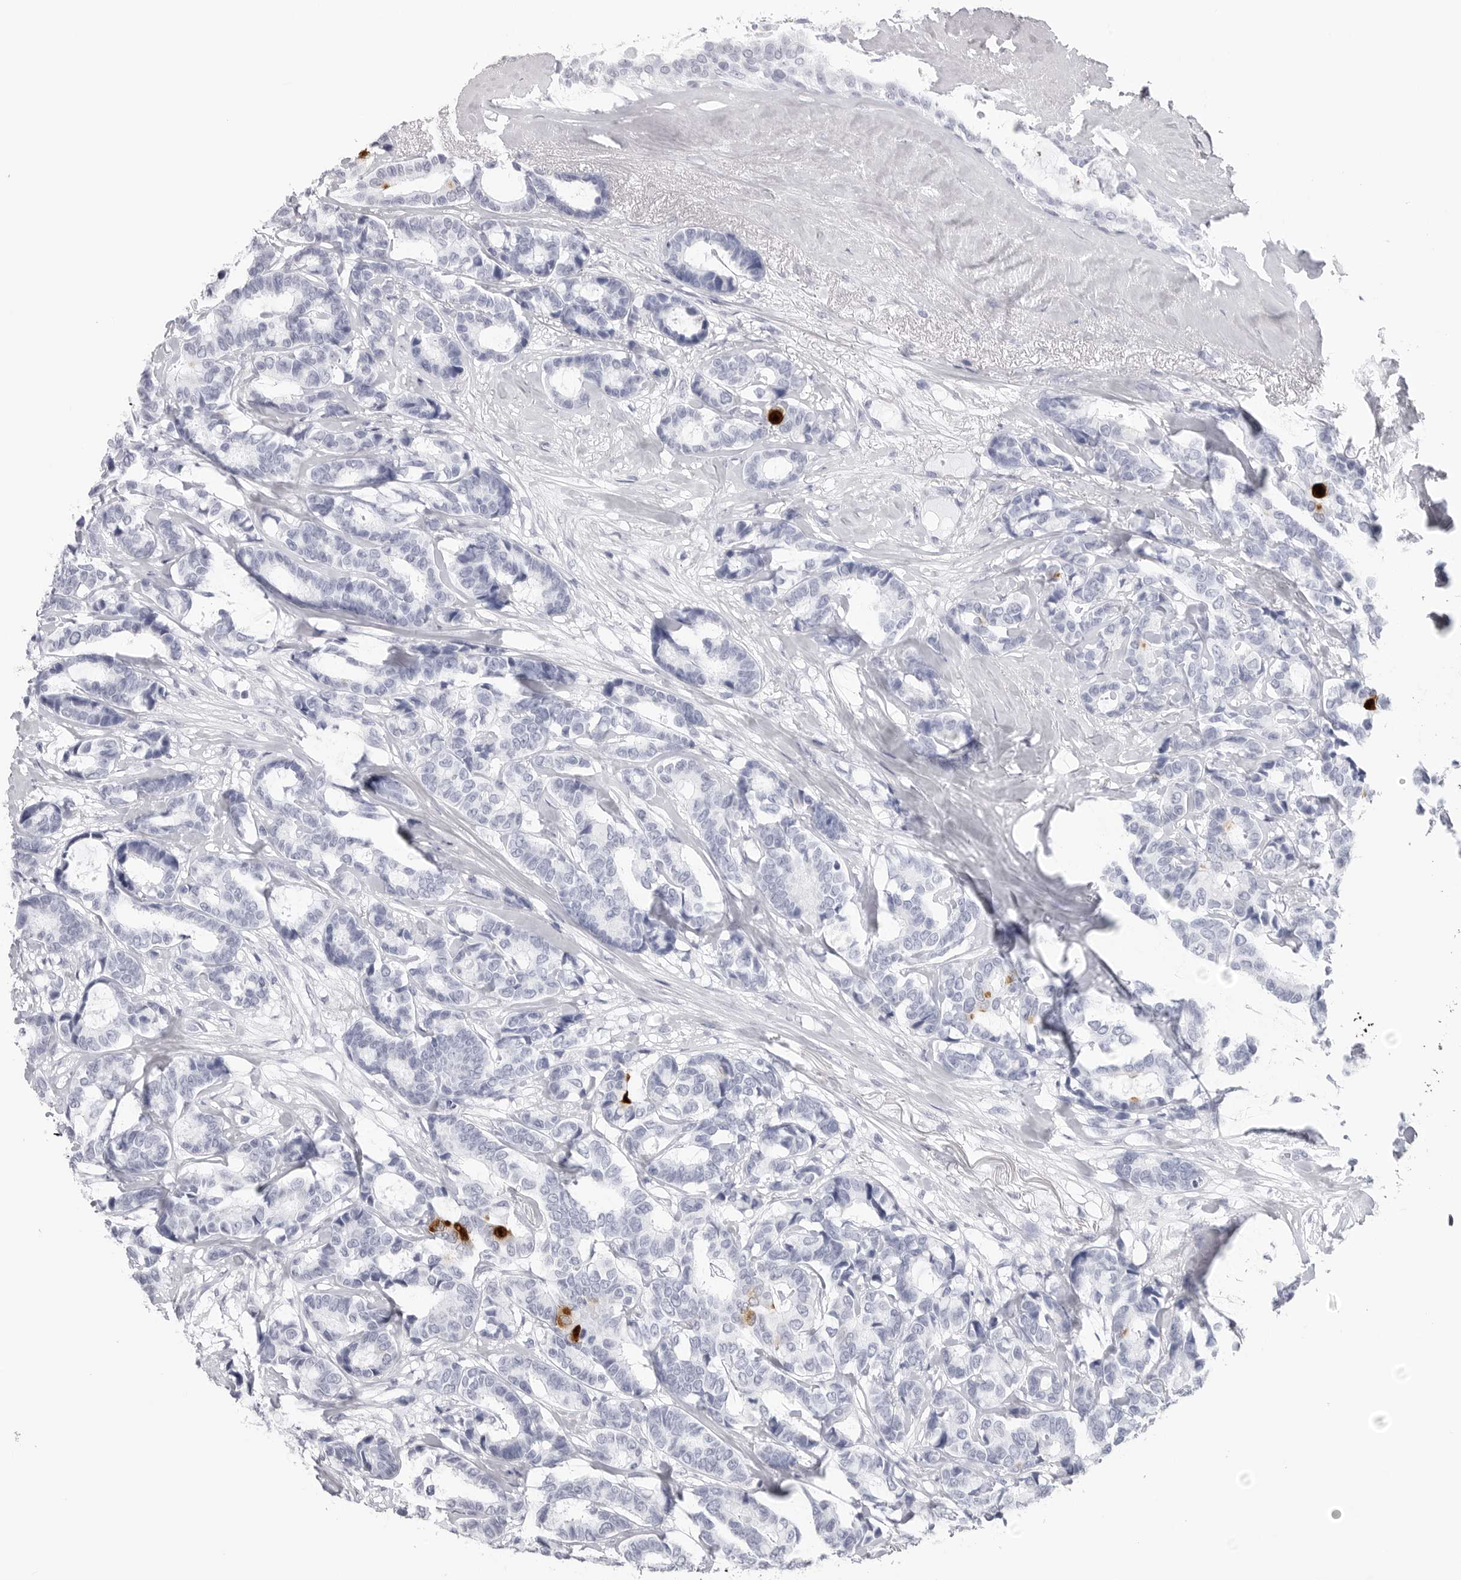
{"staining": {"intensity": "strong", "quantity": "<25%", "location": "cytoplasmic/membranous"}, "tissue": "breast cancer", "cell_type": "Tumor cells", "image_type": "cancer", "snomed": [{"axis": "morphology", "description": "Duct carcinoma"}, {"axis": "topography", "description": "Breast"}], "caption": "Protein expression by immunohistochemistry shows strong cytoplasmic/membranous expression in approximately <25% of tumor cells in invasive ductal carcinoma (breast).", "gene": "CST2", "patient": {"sex": "female", "age": 87}}